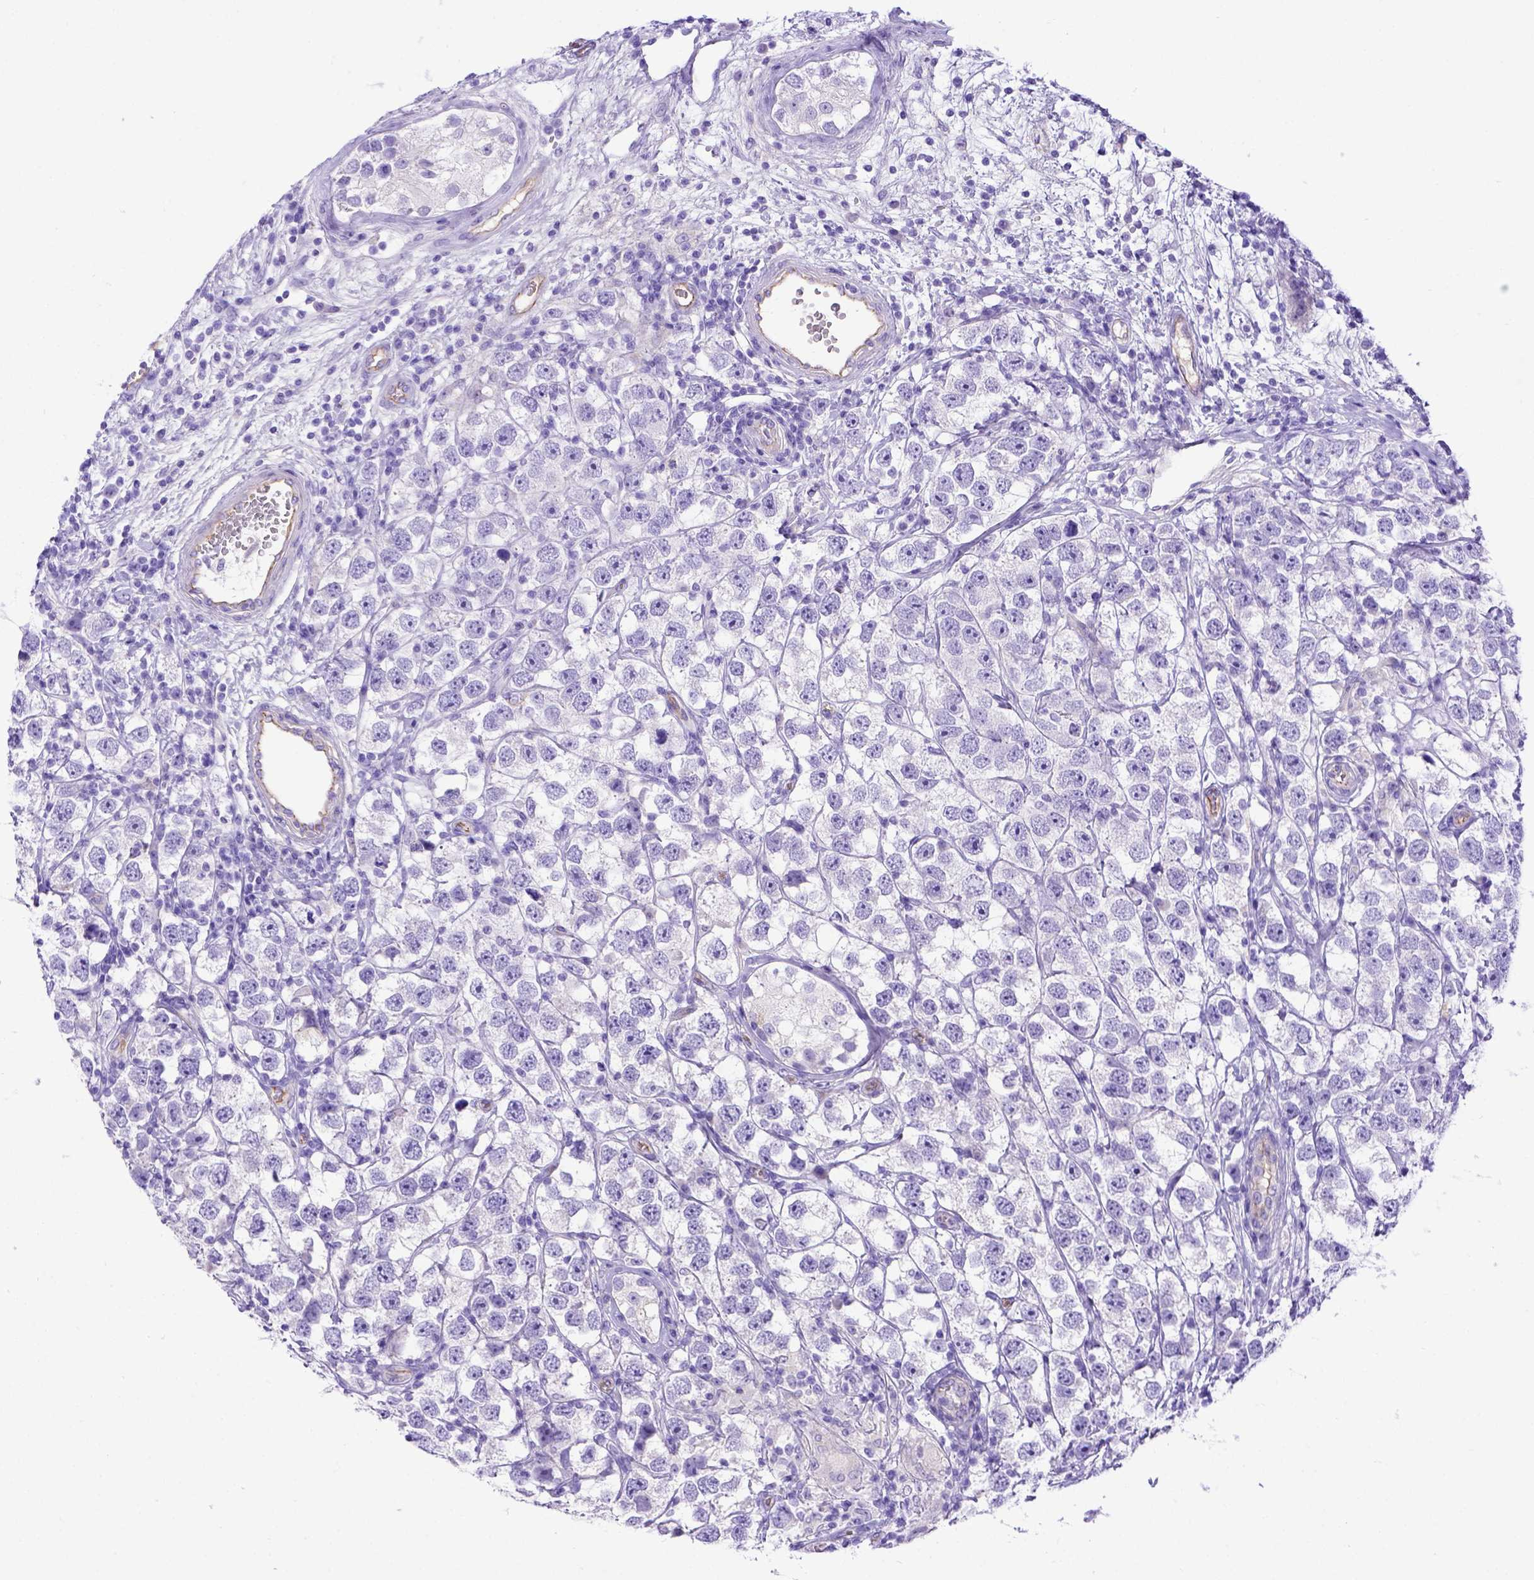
{"staining": {"intensity": "negative", "quantity": "none", "location": "none"}, "tissue": "testis cancer", "cell_type": "Tumor cells", "image_type": "cancer", "snomed": [{"axis": "morphology", "description": "Seminoma, NOS"}, {"axis": "topography", "description": "Testis"}], "caption": "Seminoma (testis) stained for a protein using immunohistochemistry (IHC) reveals no staining tumor cells.", "gene": "LRRC18", "patient": {"sex": "male", "age": 26}}